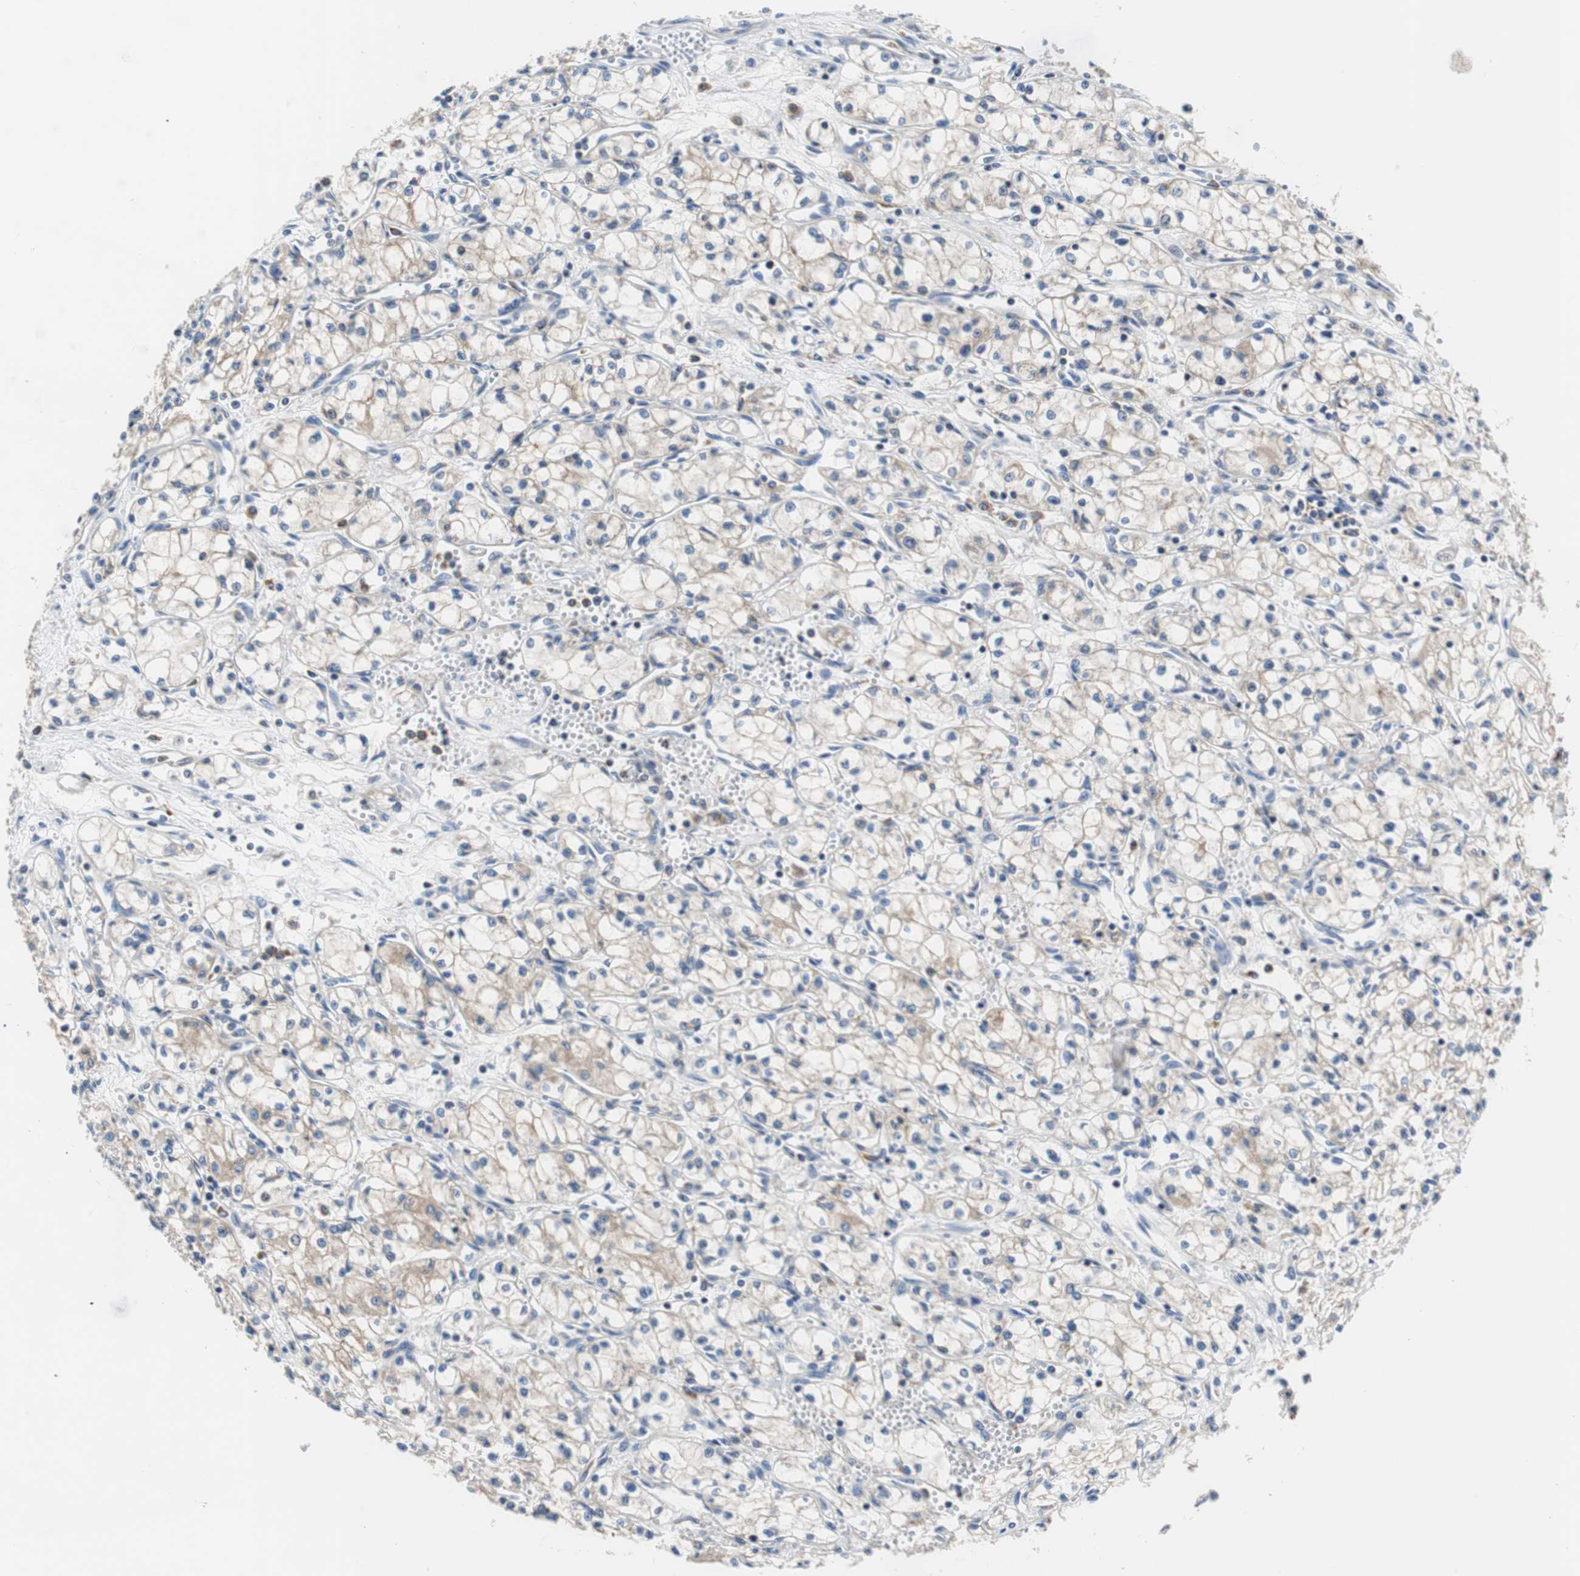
{"staining": {"intensity": "weak", "quantity": "25%-75%", "location": "cytoplasmic/membranous"}, "tissue": "renal cancer", "cell_type": "Tumor cells", "image_type": "cancer", "snomed": [{"axis": "morphology", "description": "Normal tissue, NOS"}, {"axis": "morphology", "description": "Adenocarcinoma, NOS"}, {"axis": "topography", "description": "Kidney"}], "caption": "Human renal adenocarcinoma stained for a protein (brown) shows weak cytoplasmic/membranous positive positivity in about 25%-75% of tumor cells.", "gene": "VAMP8", "patient": {"sex": "male", "age": 59}}